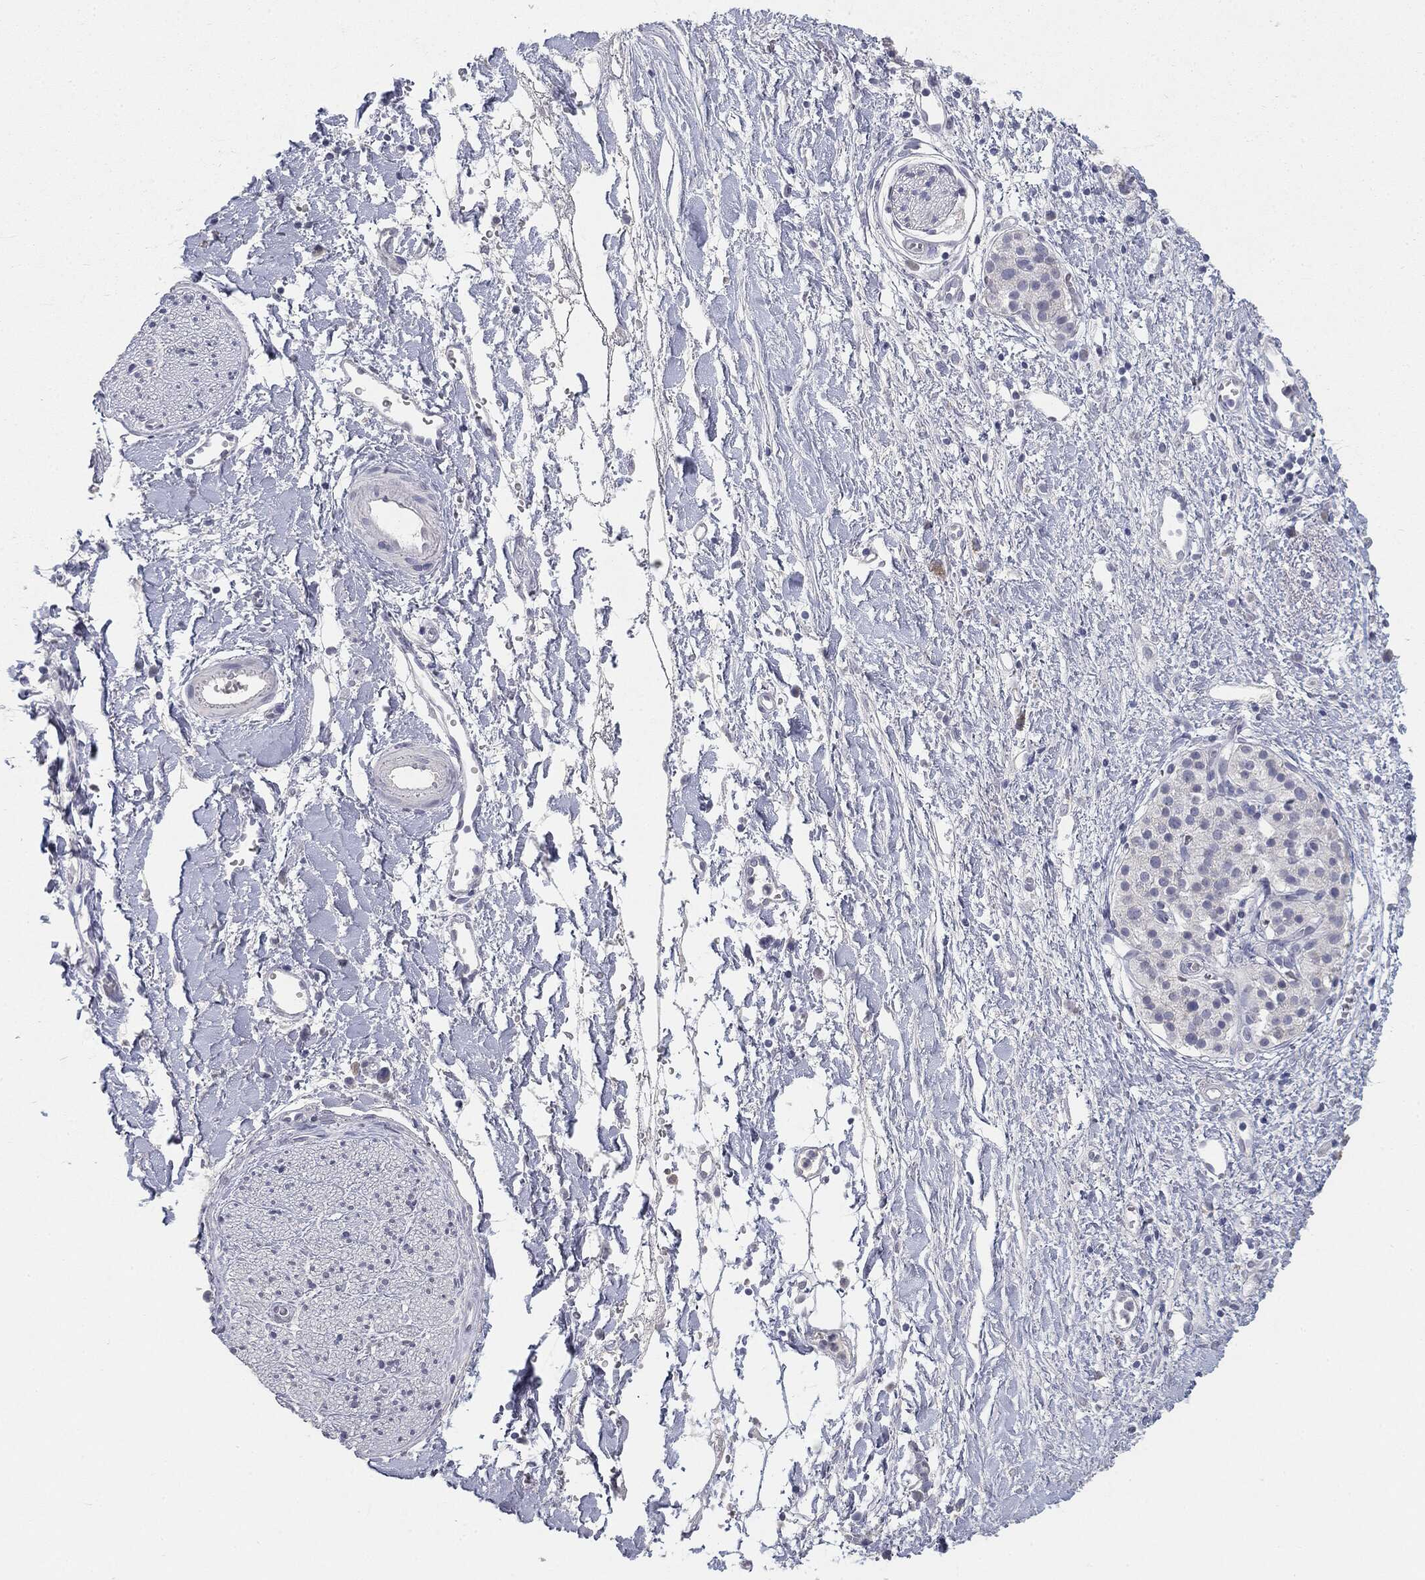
{"staining": {"intensity": "negative", "quantity": "none", "location": "none"}, "tissue": "soft tissue", "cell_type": "Fibroblasts", "image_type": "normal", "snomed": [{"axis": "morphology", "description": "Normal tissue, NOS"}, {"axis": "morphology", "description": "Adenocarcinoma, NOS"}, {"axis": "topography", "description": "Pancreas"}, {"axis": "topography", "description": "Peripheral nerve tissue"}], "caption": "Fibroblasts show no significant expression in benign soft tissue. (DAB IHC, high magnification).", "gene": "MUC1", "patient": {"sex": "male", "age": 61}}